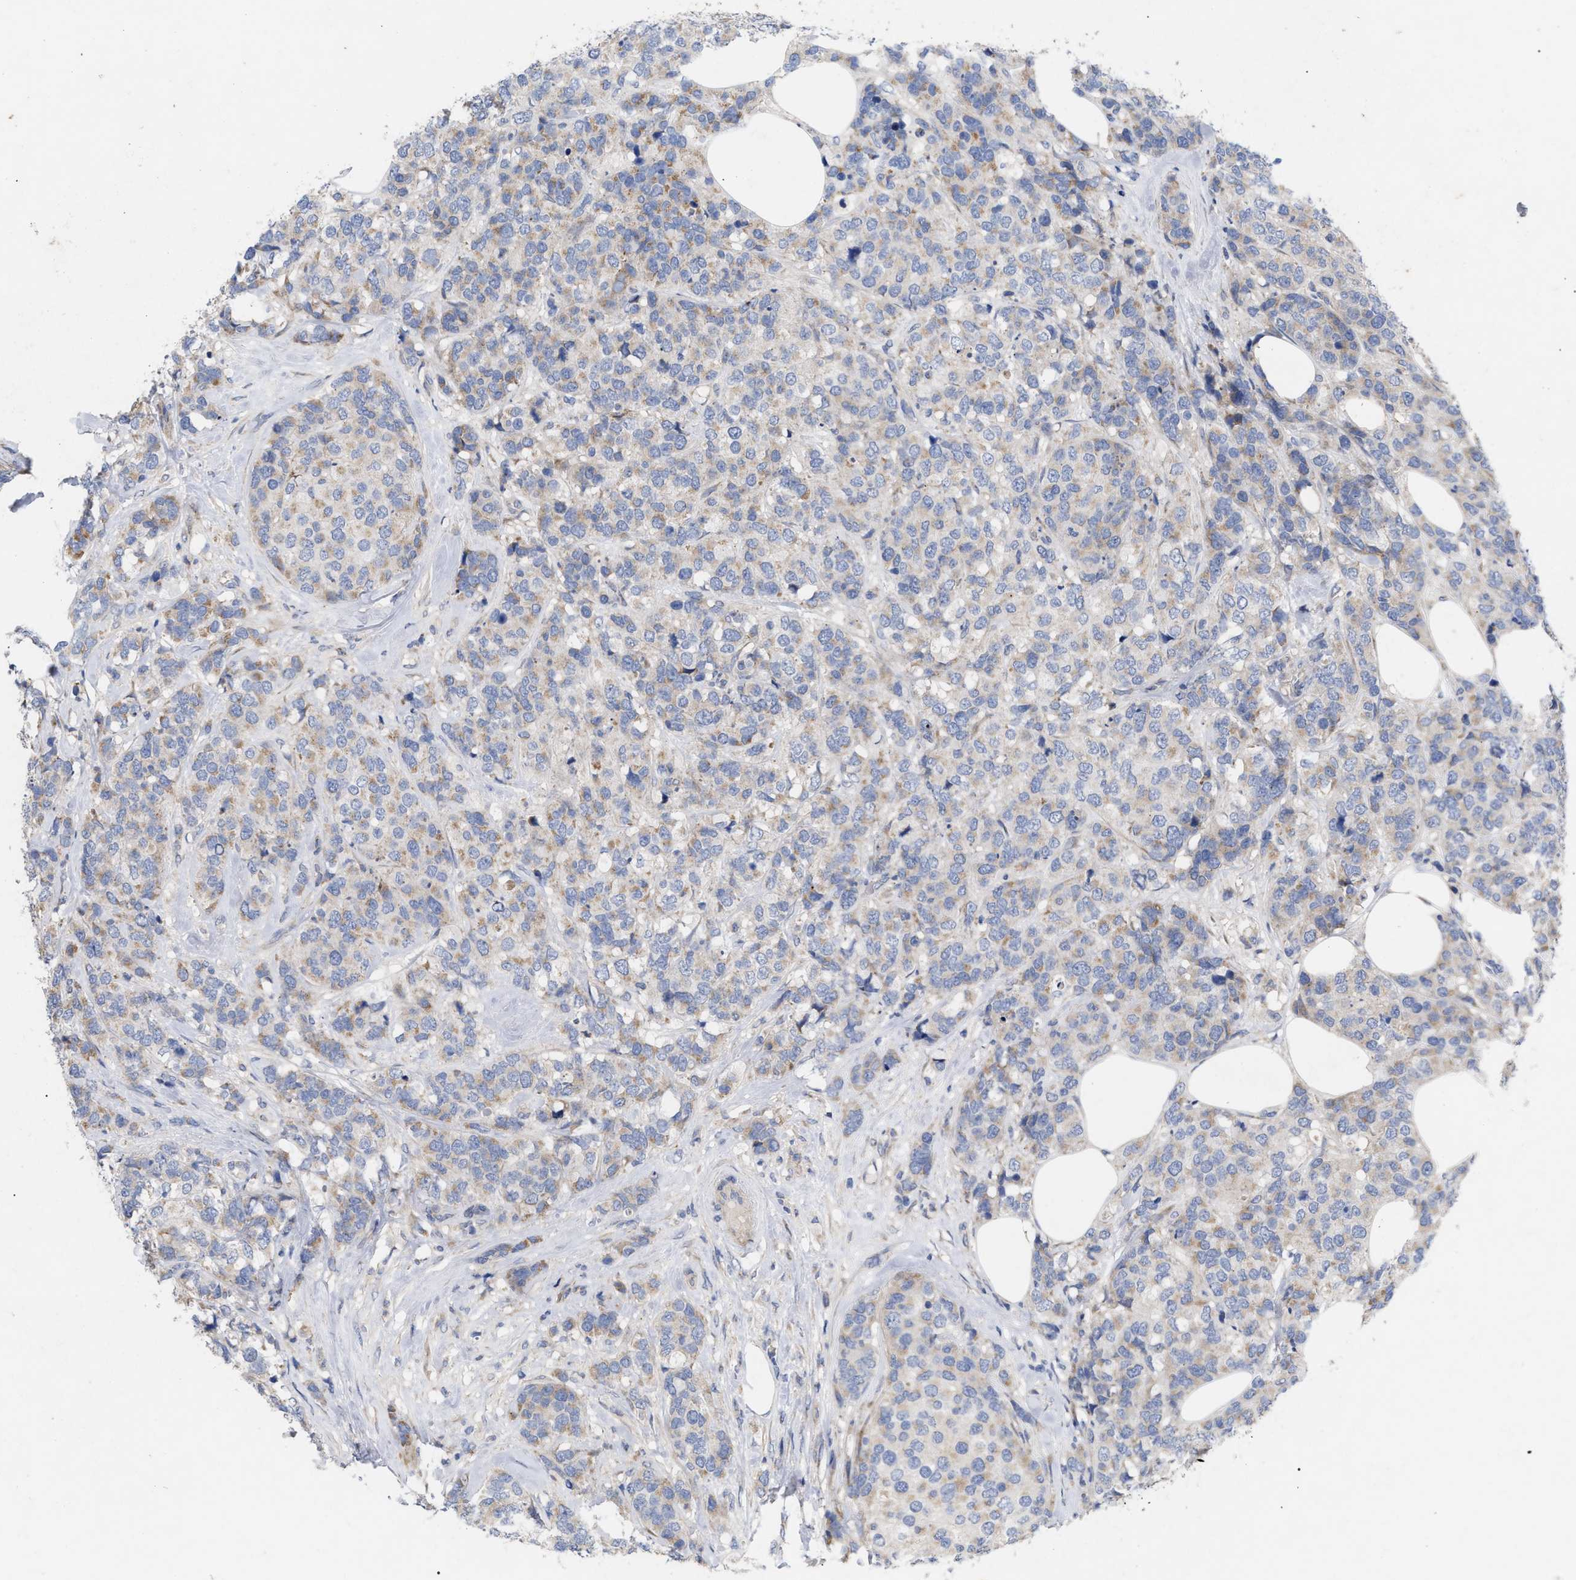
{"staining": {"intensity": "weak", "quantity": "25%-75%", "location": "cytoplasmic/membranous"}, "tissue": "breast cancer", "cell_type": "Tumor cells", "image_type": "cancer", "snomed": [{"axis": "morphology", "description": "Lobular carcinoma"}, {"axis": "topography", "description": "Breast"}], "caption": "Protein expression analysis of human breast cancer reveals weak cytoplasmic/membranous positivity in approximately 25%-75% of tumor cells. (Brightfield microscopy of DAB IHC at high magnification).", "gene": "VIP", "patient": {"sex": "female", "age": 59}}